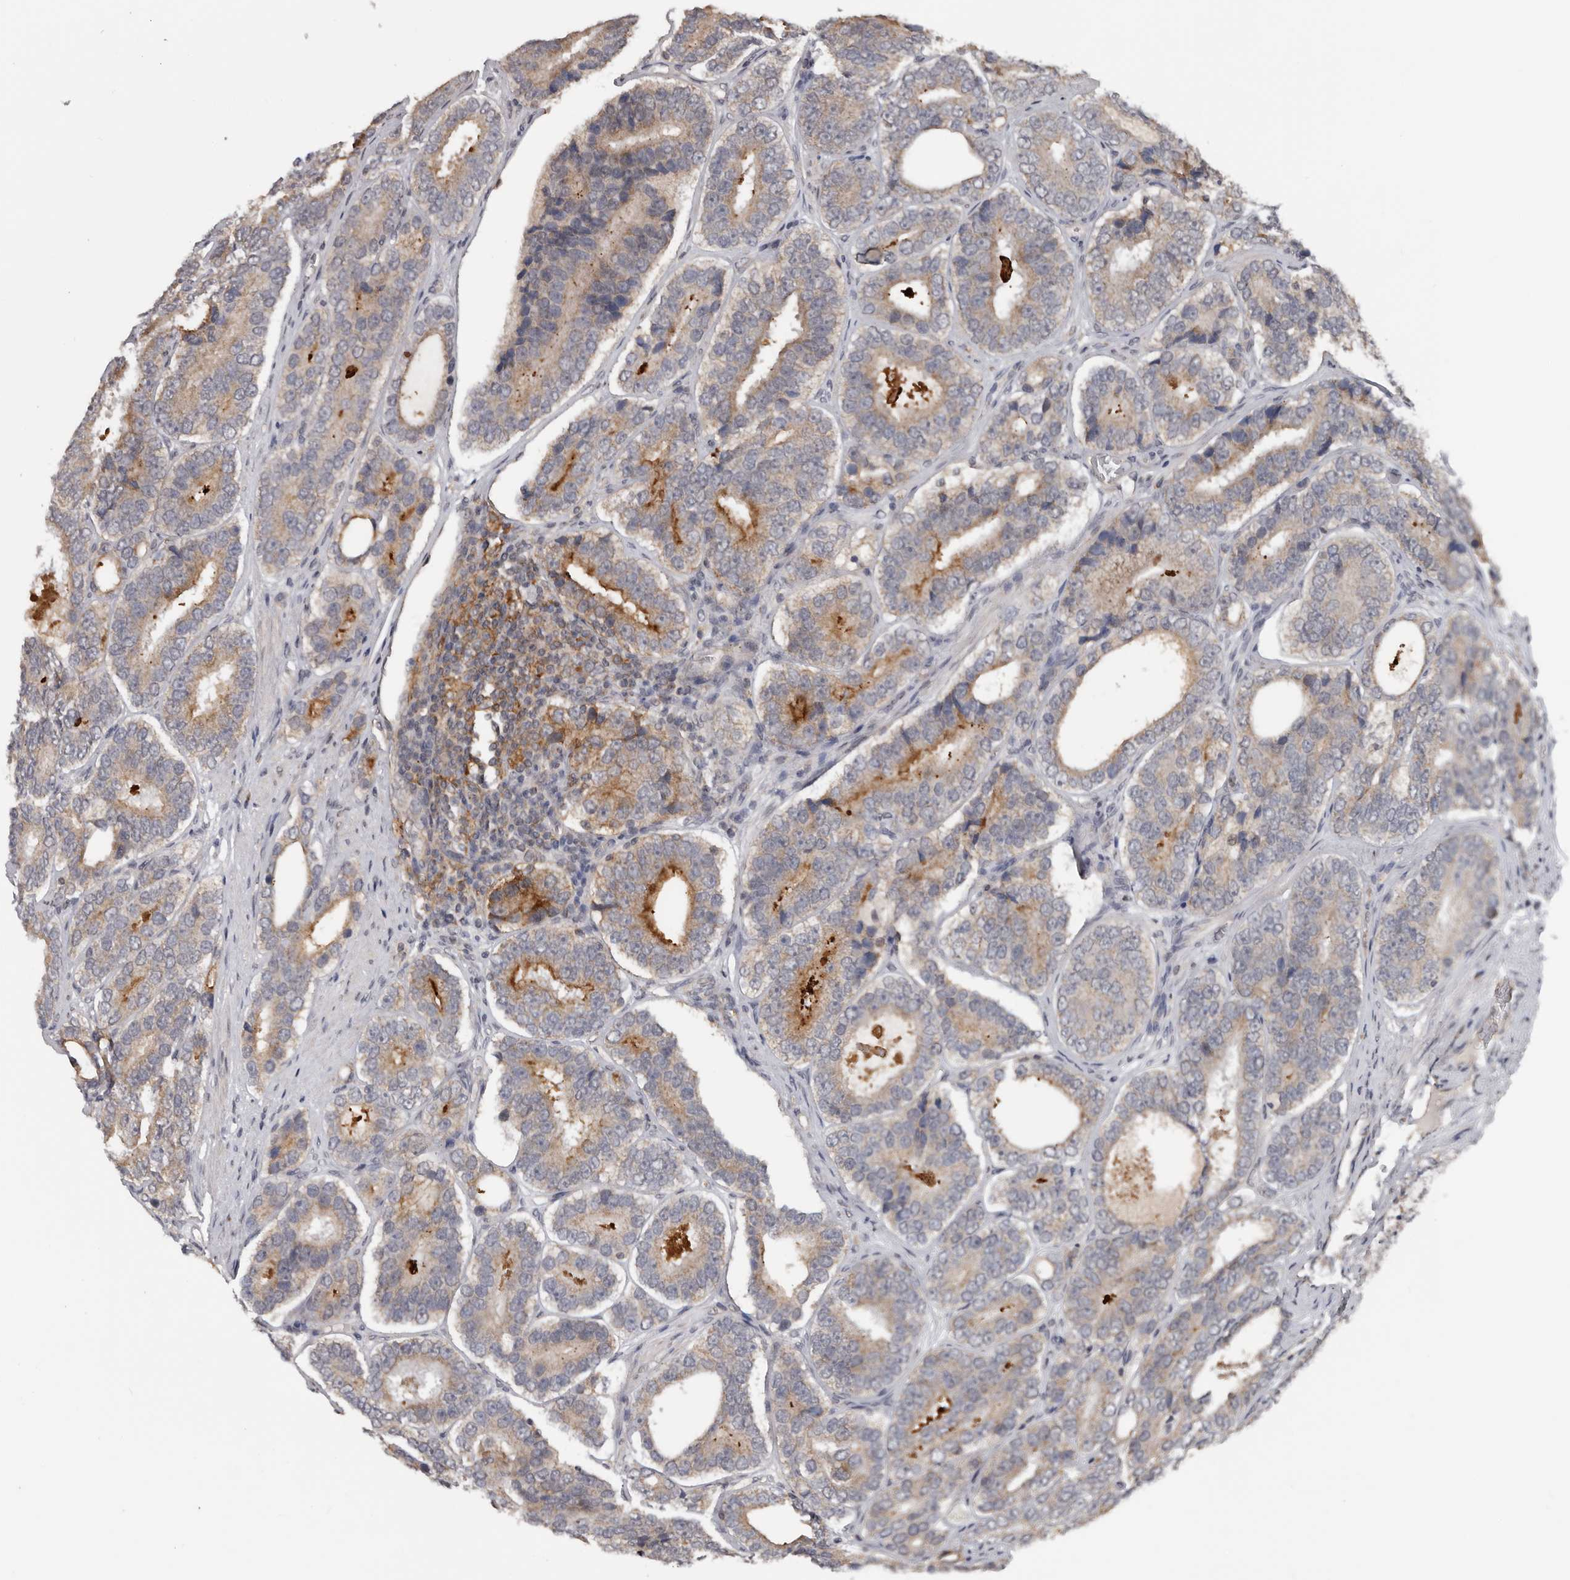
{"staining": {"intensity": "moderate", "quantity": "25%-75%", "location": "cytoplasmic/membranous"}, "tissue": "prostate cancer", "cell_type": "Tumor cells", "image_type": "cancer", "snomed": [{"axis": "morphology", "description": "Adenocarcinoma, High grade"}, {"axis": "topography", "description": "Prostate"}], "caption": "Prostate cancer stained for a protein (brown) reveals moderate cytoplasmic/membranous positive staining in approximately 25%-75% of tumor cells.", "gene": "MOGAT2", "patient": {"sex": "male", "age": 56}}